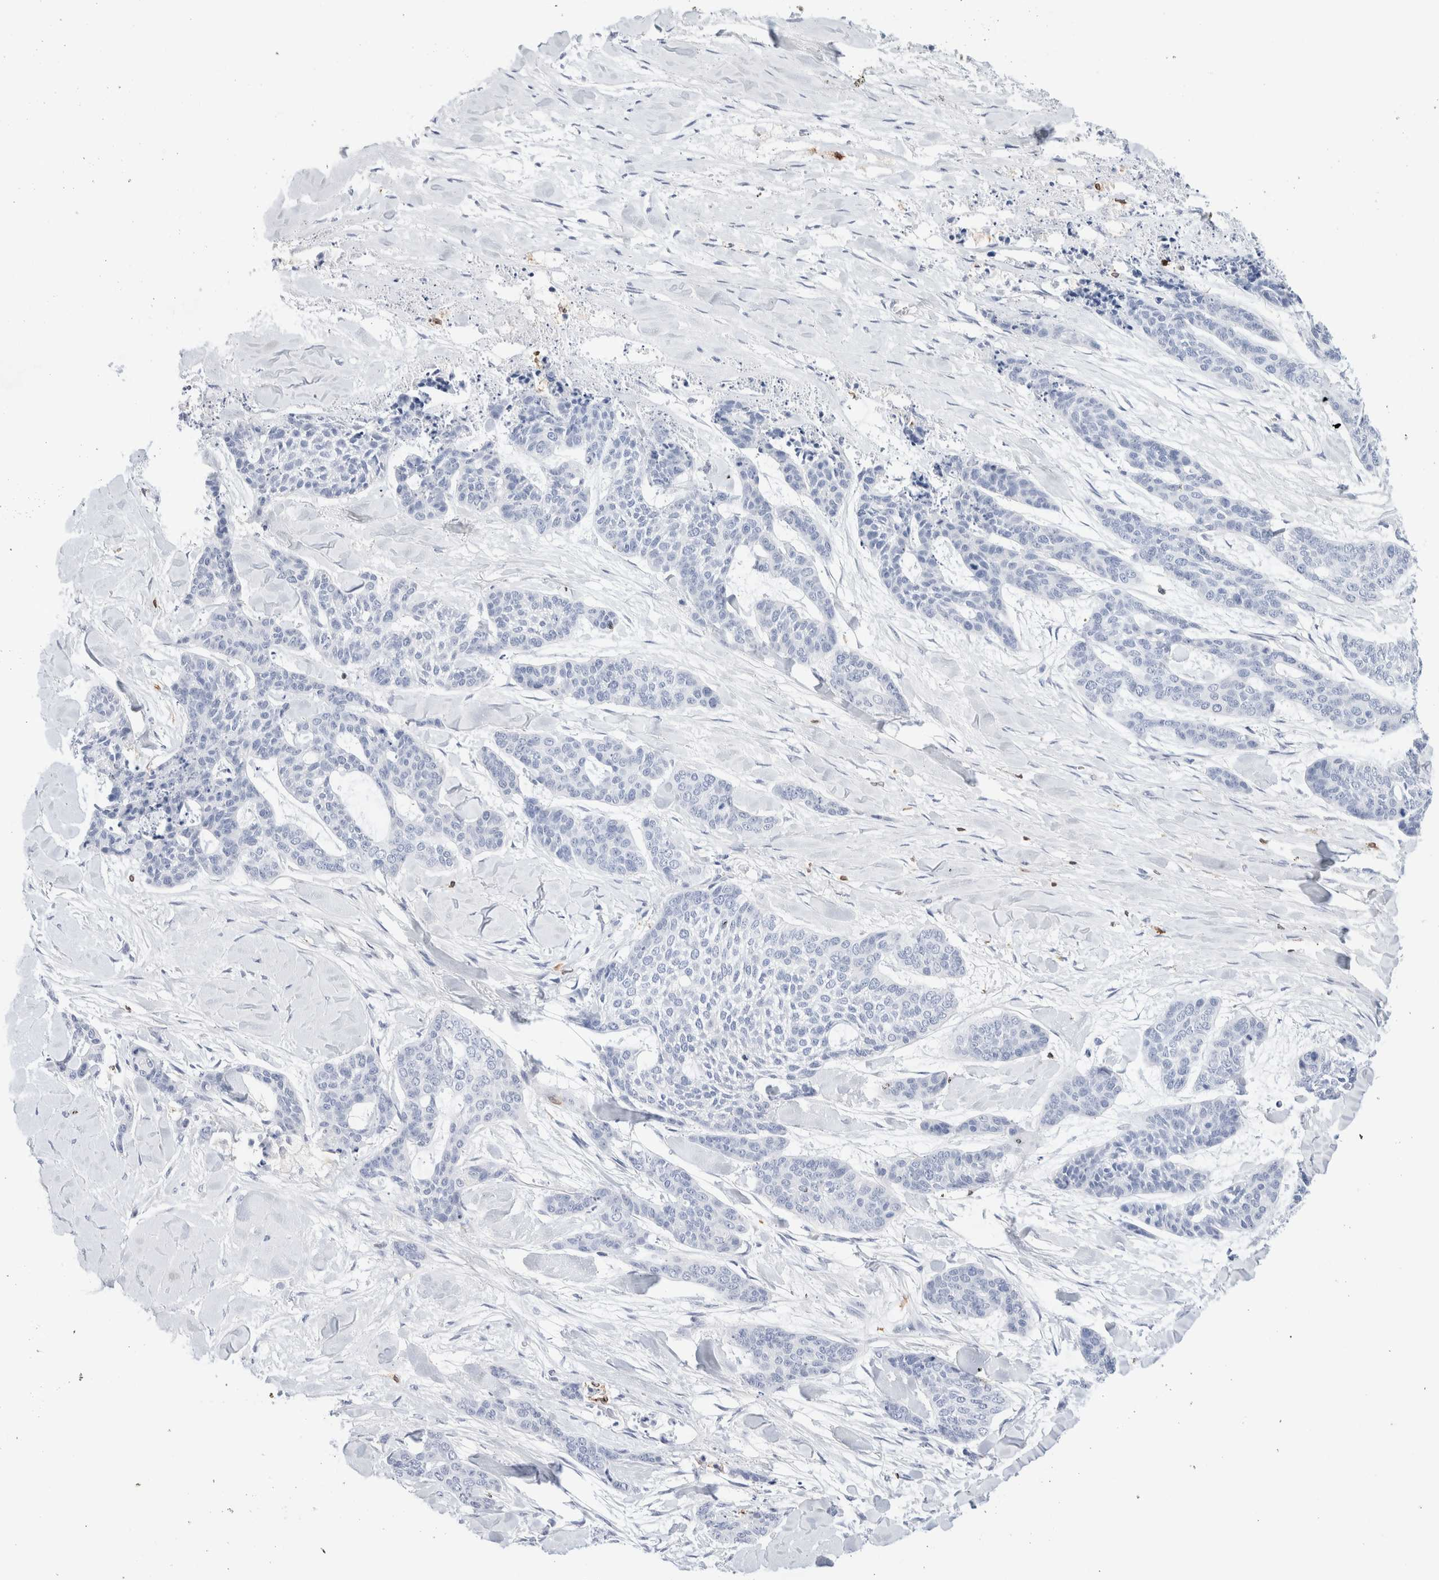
{"staining": {"intensity": "negative", "quantity": "none", "location": "none"}, "tissue": "skin cancer", "cell_type": "Tumor cells", "image_type": "cancer", "snomed": [{"axis": "morphology", "description": "Basal cell carcinoma"}, {"axis": "topography", "description": "Skin"}], "caption": "This micrograph is of basal cell carcinoma (skin) stained with IHC to label a protein in brown with the nuclei are counter-stained blue. There is no staining in tumor cells.", "gene": "ALOX5AP", "patient": {"sex": "female", "age": 64}}